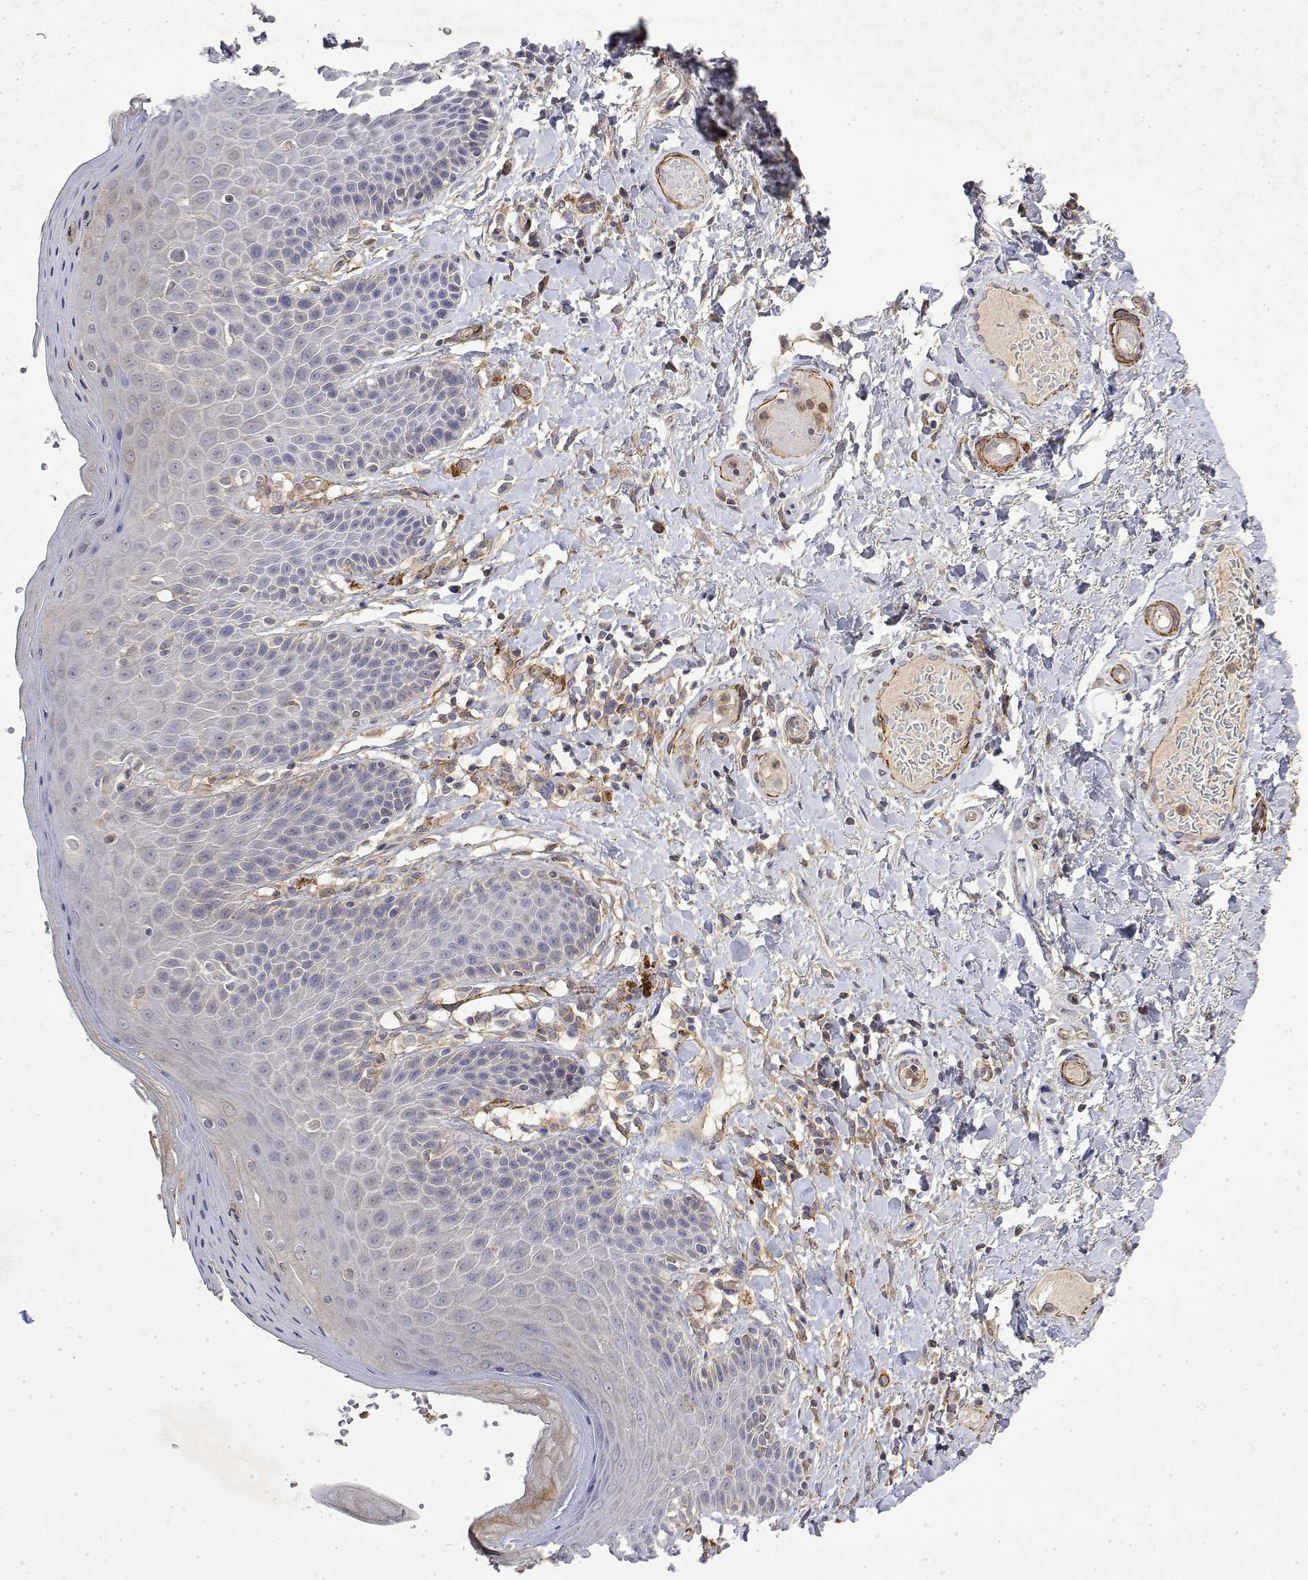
{"staining": {"intensity": "weak", "quantity": "<25%", "location": "cytoplasmic/membranous"}, "tissue": "skin", "cell_type": "Epidermal cells", "image_type": "normal", "snomed": [{"axis": "morphology", "description": "Normal tissue, NOS"}, {"axis": "topography", "description": "Anal"}, {"axis": "topography", "description": "Peripheral nerve tissue"}], "caption": "This is an immunohistochemistry (IHC) micrograph of benign skin. There is no expression in epidermal cells.", "gene": "SOWAHD", "patient": {"sex": "male", "age": 51}}